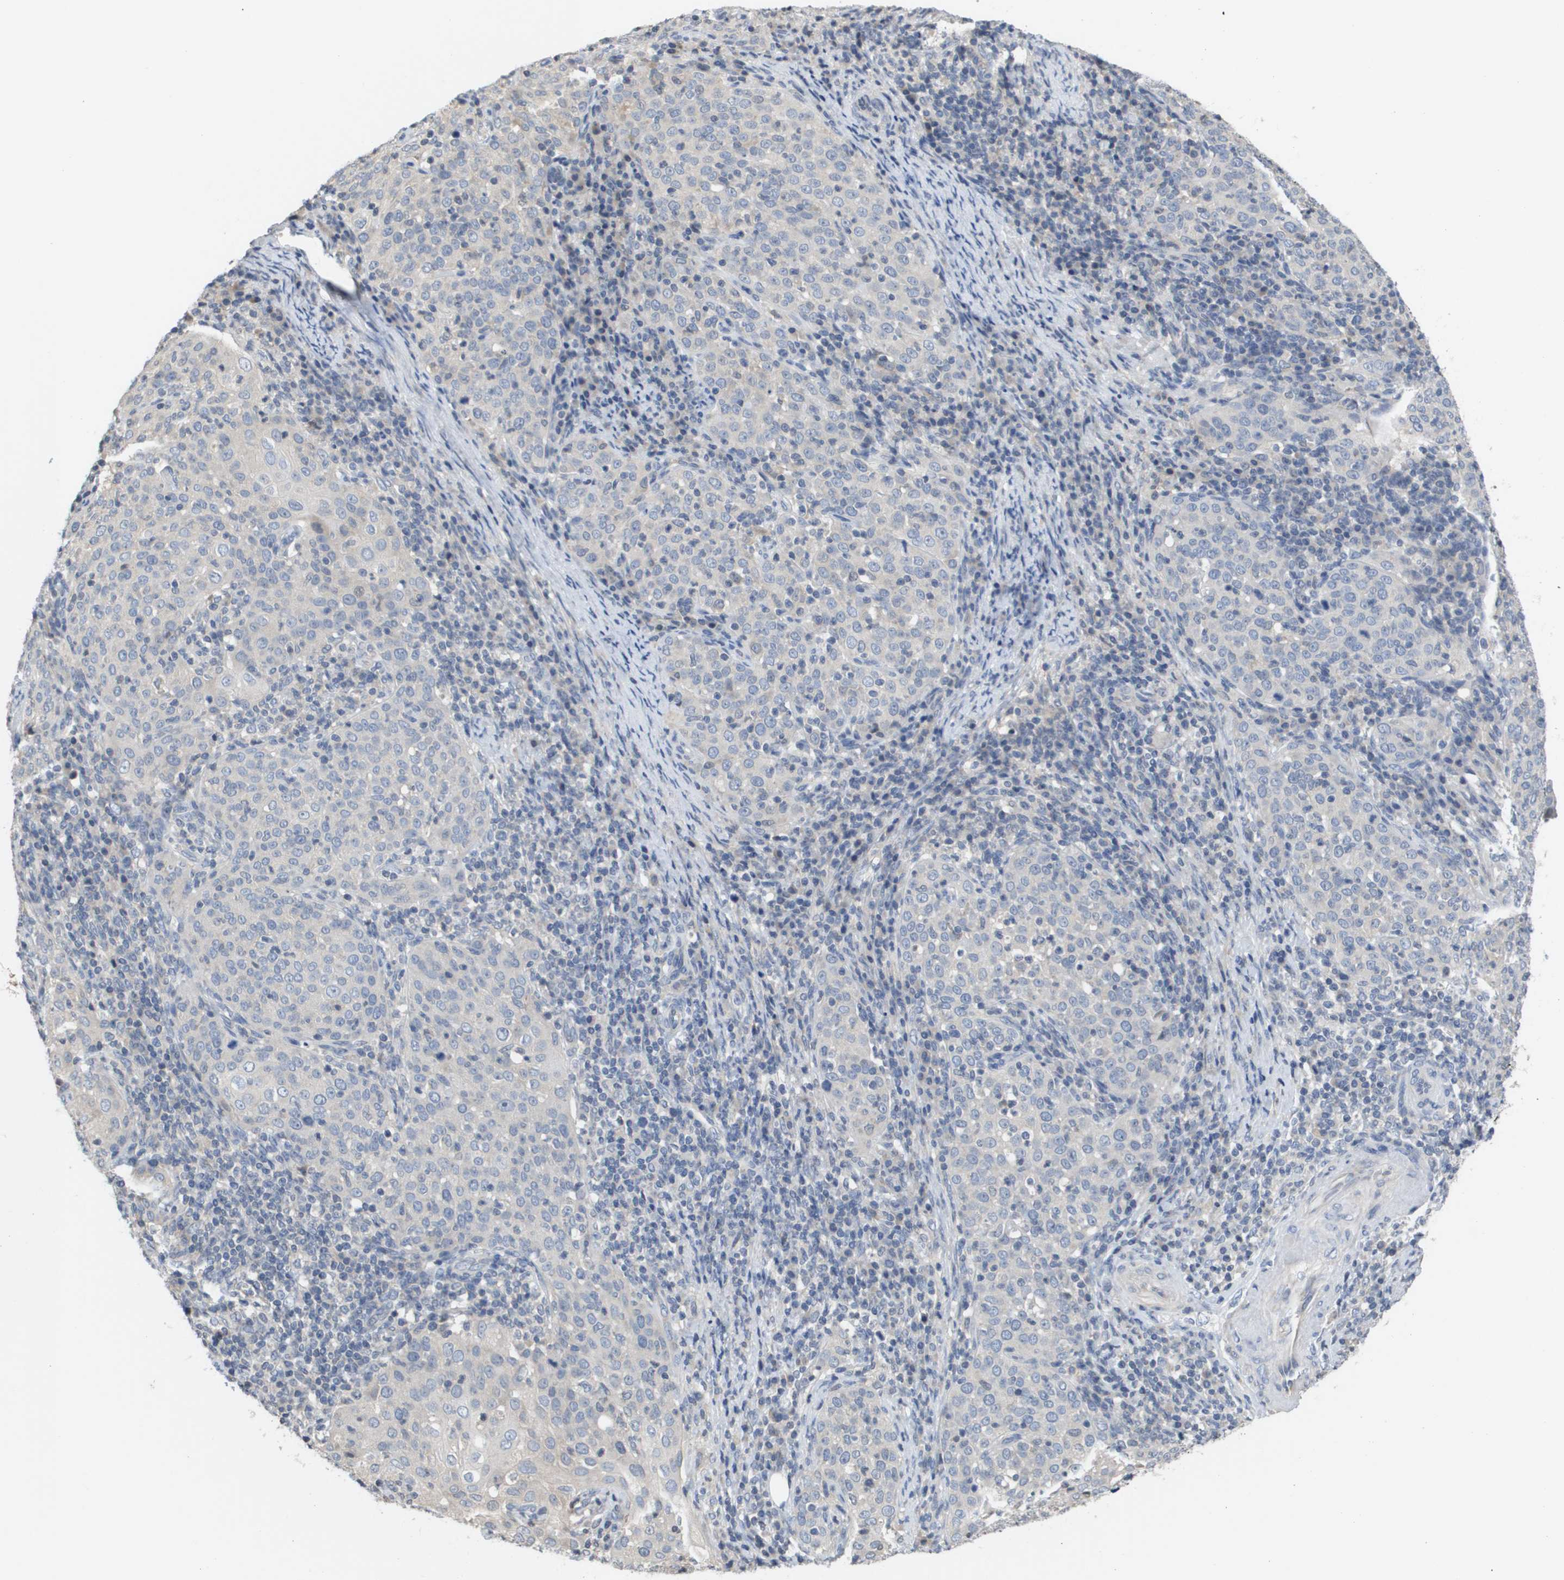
{"staining": {"intensity": "negative", "quantity": "none", "location": "none"}, "tissue": "cervical cancer", "cell_type": "Tumor cells", "image_type": "cancer", "snomed": [{"axis": "morphology", "description": "Squamous cell carcinoma, NOS"}, {"axis": "topography", "description": "Cervix"}], "caption": "Immunohistochemistry of cervical cancer displays no staining in tumor cells. (IHC, brightfield microscopy, high magnification).", "gene": "CAPN11", "patient": {"sex": "female", "age": 51}}